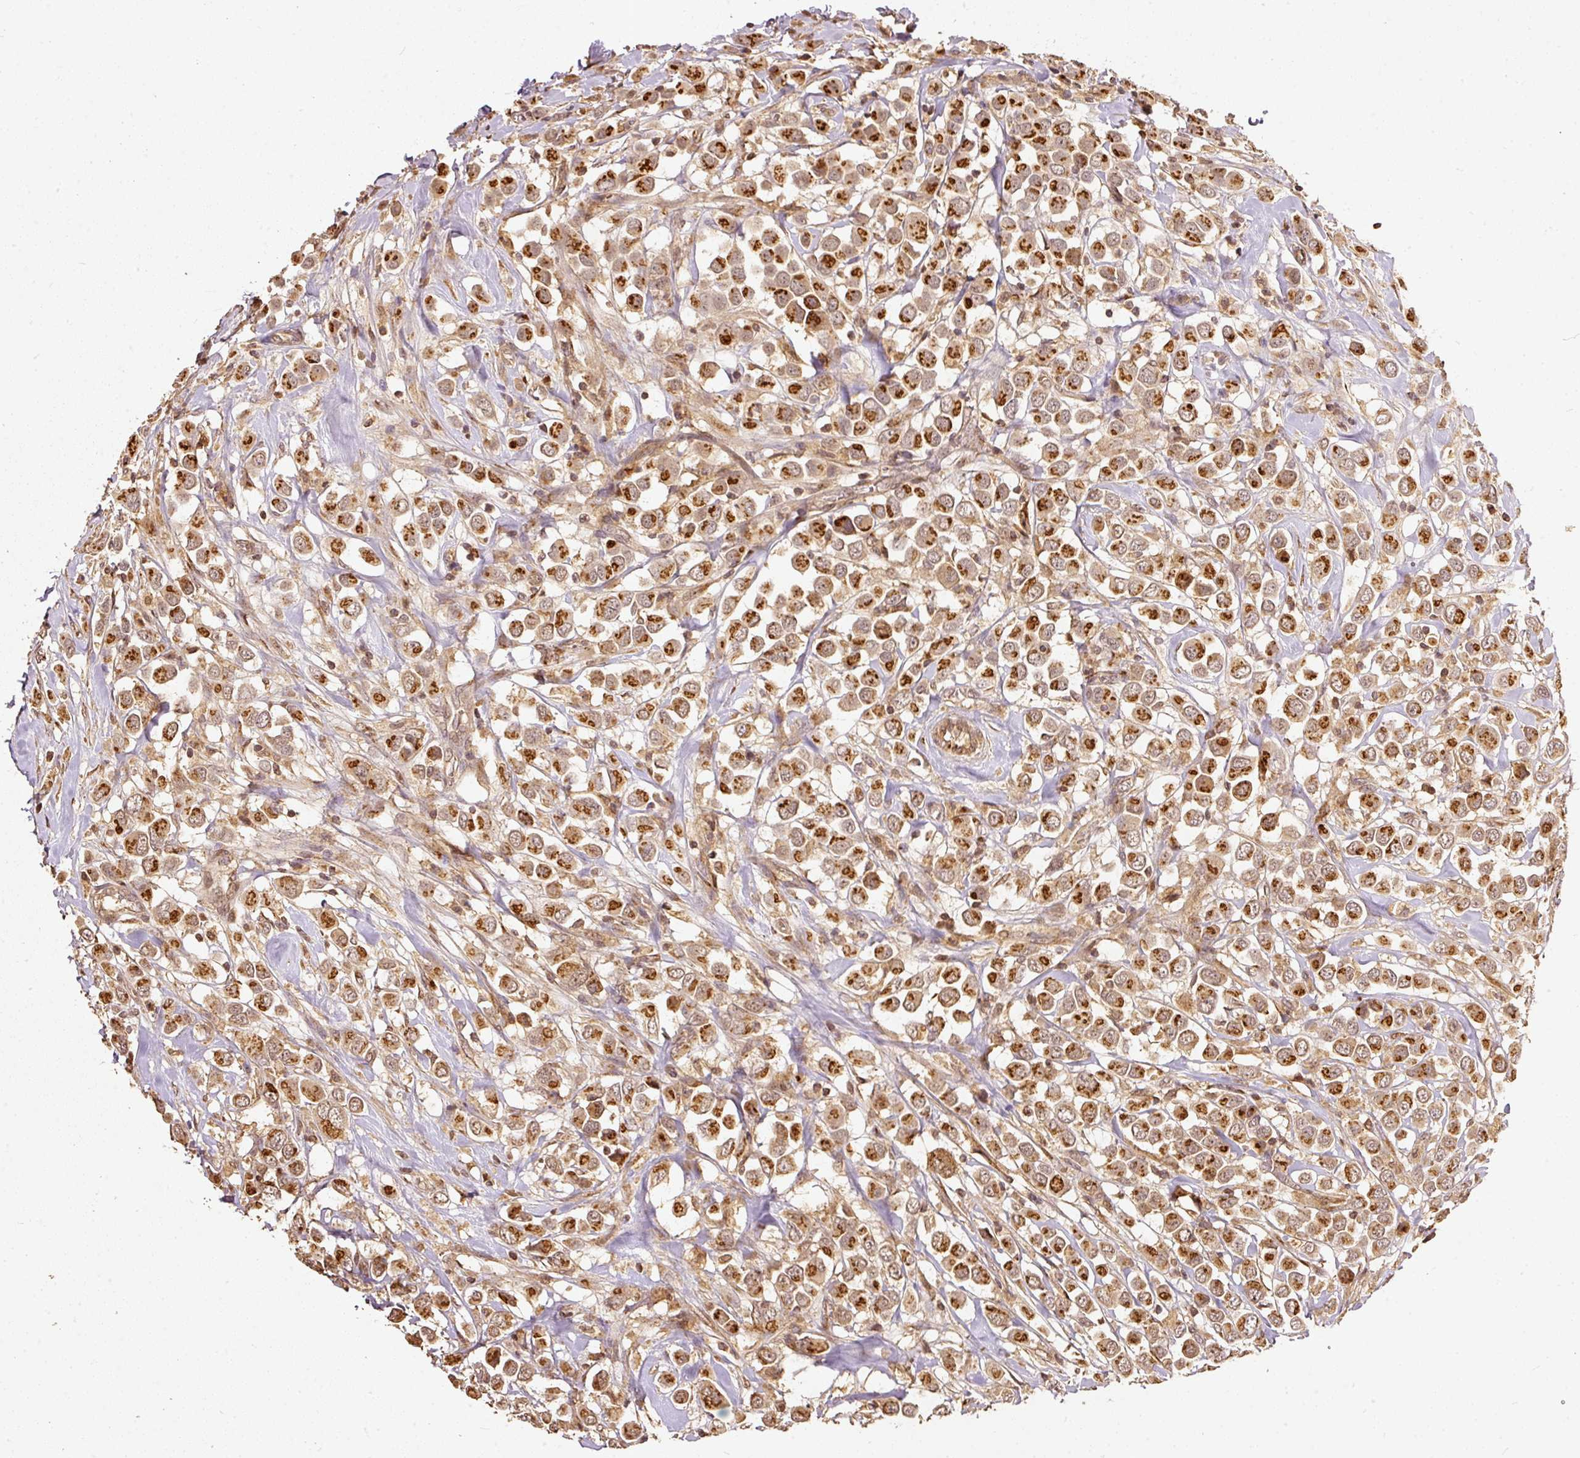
{"staining": {"intensity": "strong", "quantity": ">75%", "location": "cytoplasmic/membranous"}, "tissue": "breast cancer", "cell_type": "Tumor cells", "image_type": "cancer", "snomed": [{"axis": "morphology", "description": "Duct carcinoma"}, {"axis": "topography", "description": "Breast"}], "caption": "DAB immunohistochemical staining of breast cancer (invasive ductal carcinoma) displays strong cytoplasmic/membranous protein positivity in about >75% of tumor cells.", "gene": "FUT8", "patient": {"sex": "female", "age": 61}}